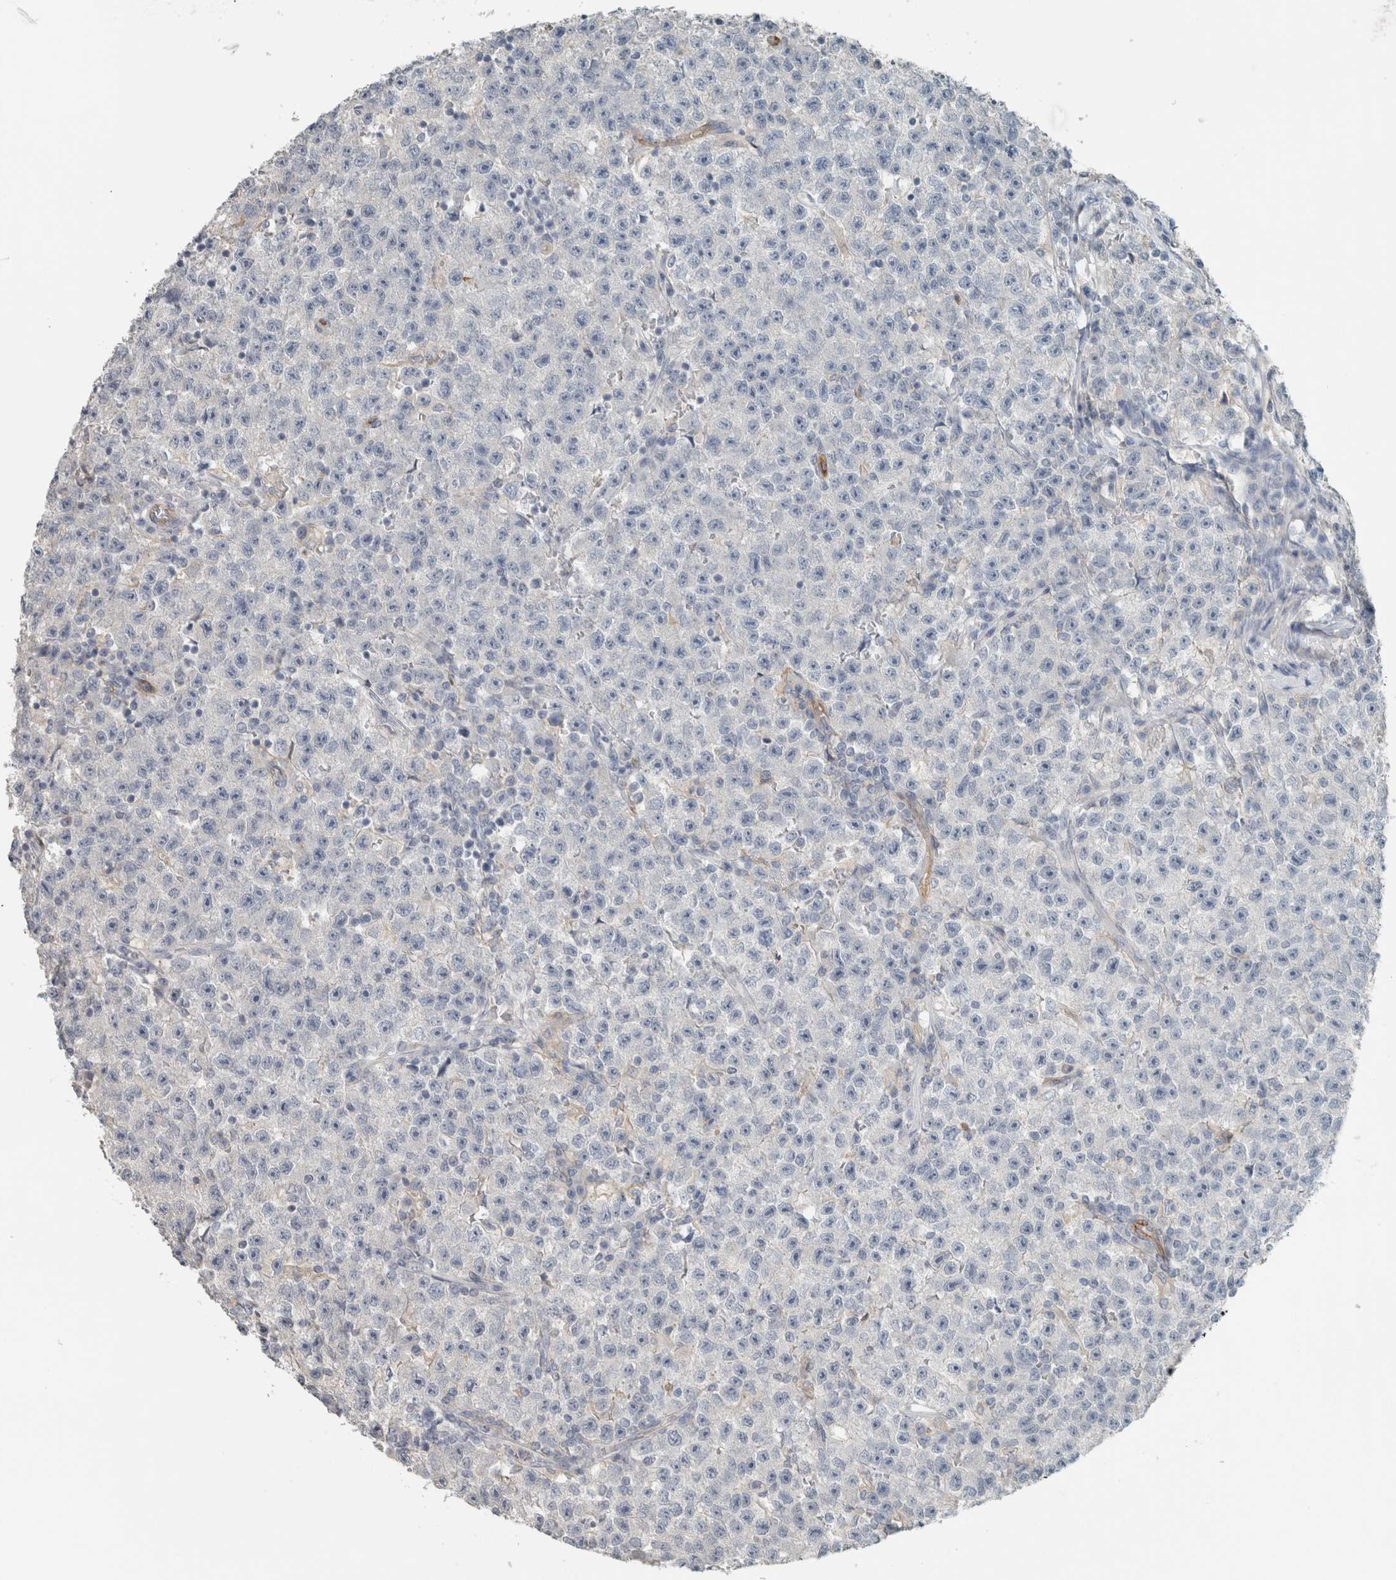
{"staining": {"intensity": "negative", "quantity": "none", "location": "none"}, "tissue": "testis cancer", "cell_type": "Tumor cells", "image_type": "cancer", "snomed": [{"axis": "morphology", "description": "Seminoma, NOS"}, {"axis": "topography", "description": "Testis"}], "caption": "The photomicrograph reveals no significant staining in tumor cells of testis seminoma.", "gene": "SCIN", "patient": {"sex": "male", "age": 22}}